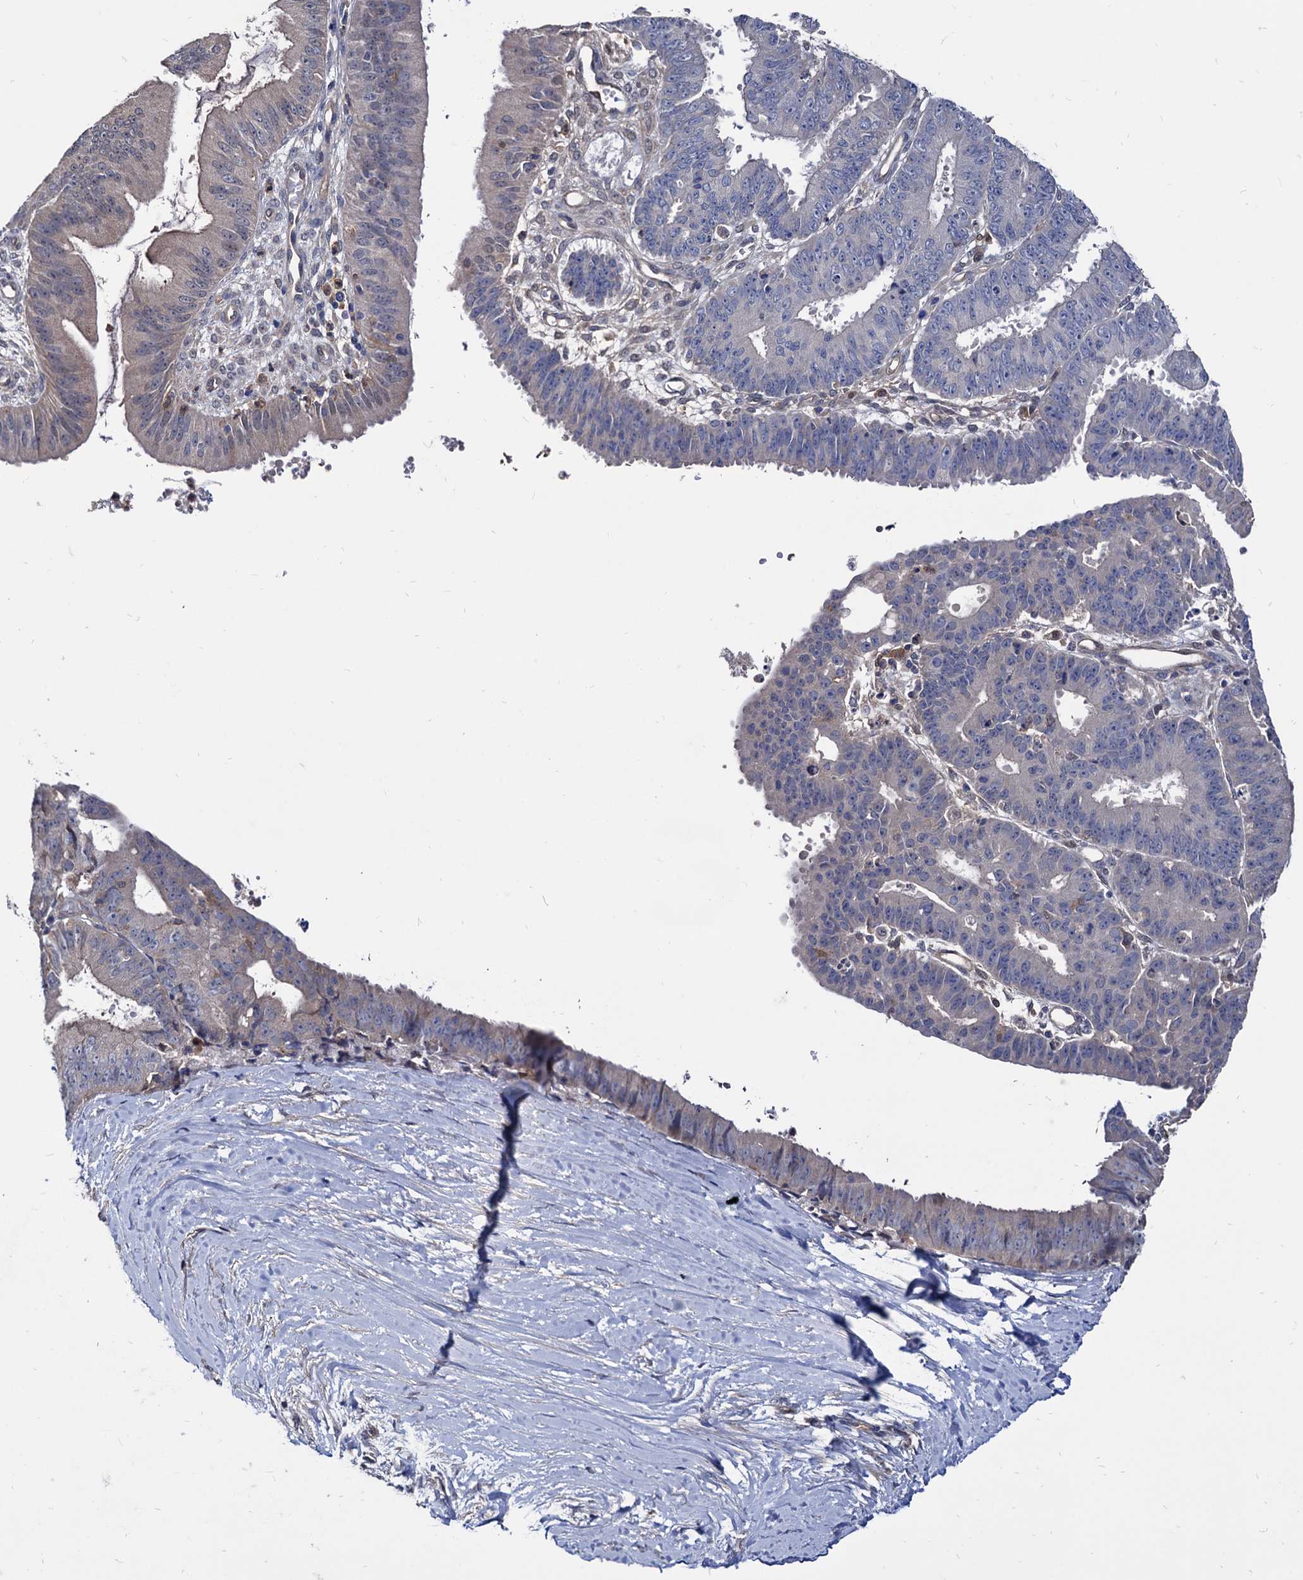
{"staining": {"intensity": "negative", "quantity": "none", "location": "none"}, "tissue": "ovarian cancer", "cell_type": "Tumor cells", "image_type": "cancer", "snomed": [{"axis": "morphology", "description": "Carcinoma, endometroid"}, {"axis": "topography", "description": "Appendix"}, {"axis": "topography", "description": "Ovary"}], "caption": "High power microscopy image of an IHC micrograph of endometroid carcinoma (ovarian), revealing no significant staining in tumor cells.", "gene": "CPPED1", "patient": {"sex": "female", "age": 42}}